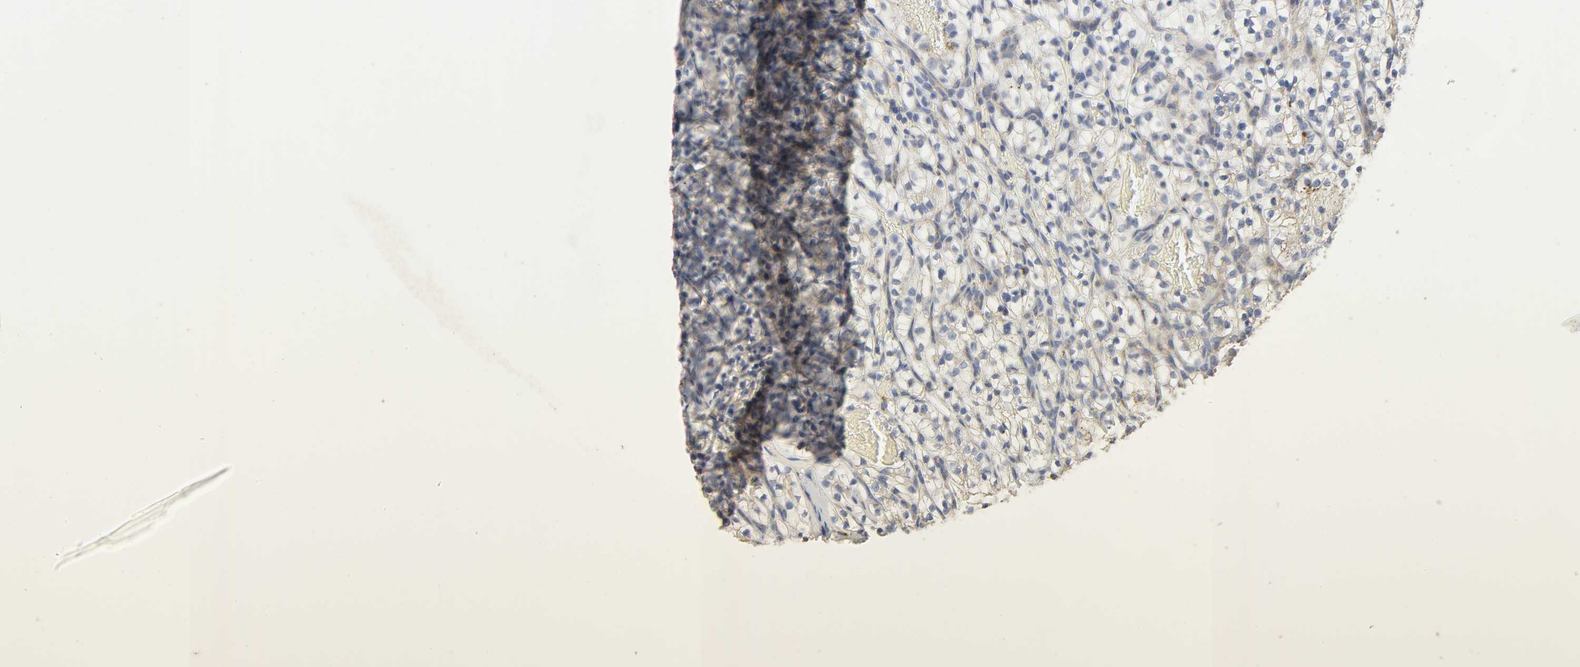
{"staining": {"intensity": "negative", "quantity": "none", "location": "none"}, "tissue": "renal cancer", "cell_type": "Tumor cells", "image_type": "cancer", "snomed": [{"axis": "morphology", "description": "Adenocarcinoma, NOS"}, {"axis": "topography", "description": "Kidney"}], "caption": "DAB (3,3'-diaminobenzidine) immunohistochemical staining of human adenocarcinoma (renal) exhibits no significant expression in tumor cells.", "gene": "NDUFS3", "patient": {"sex": "female", "age": 57}}